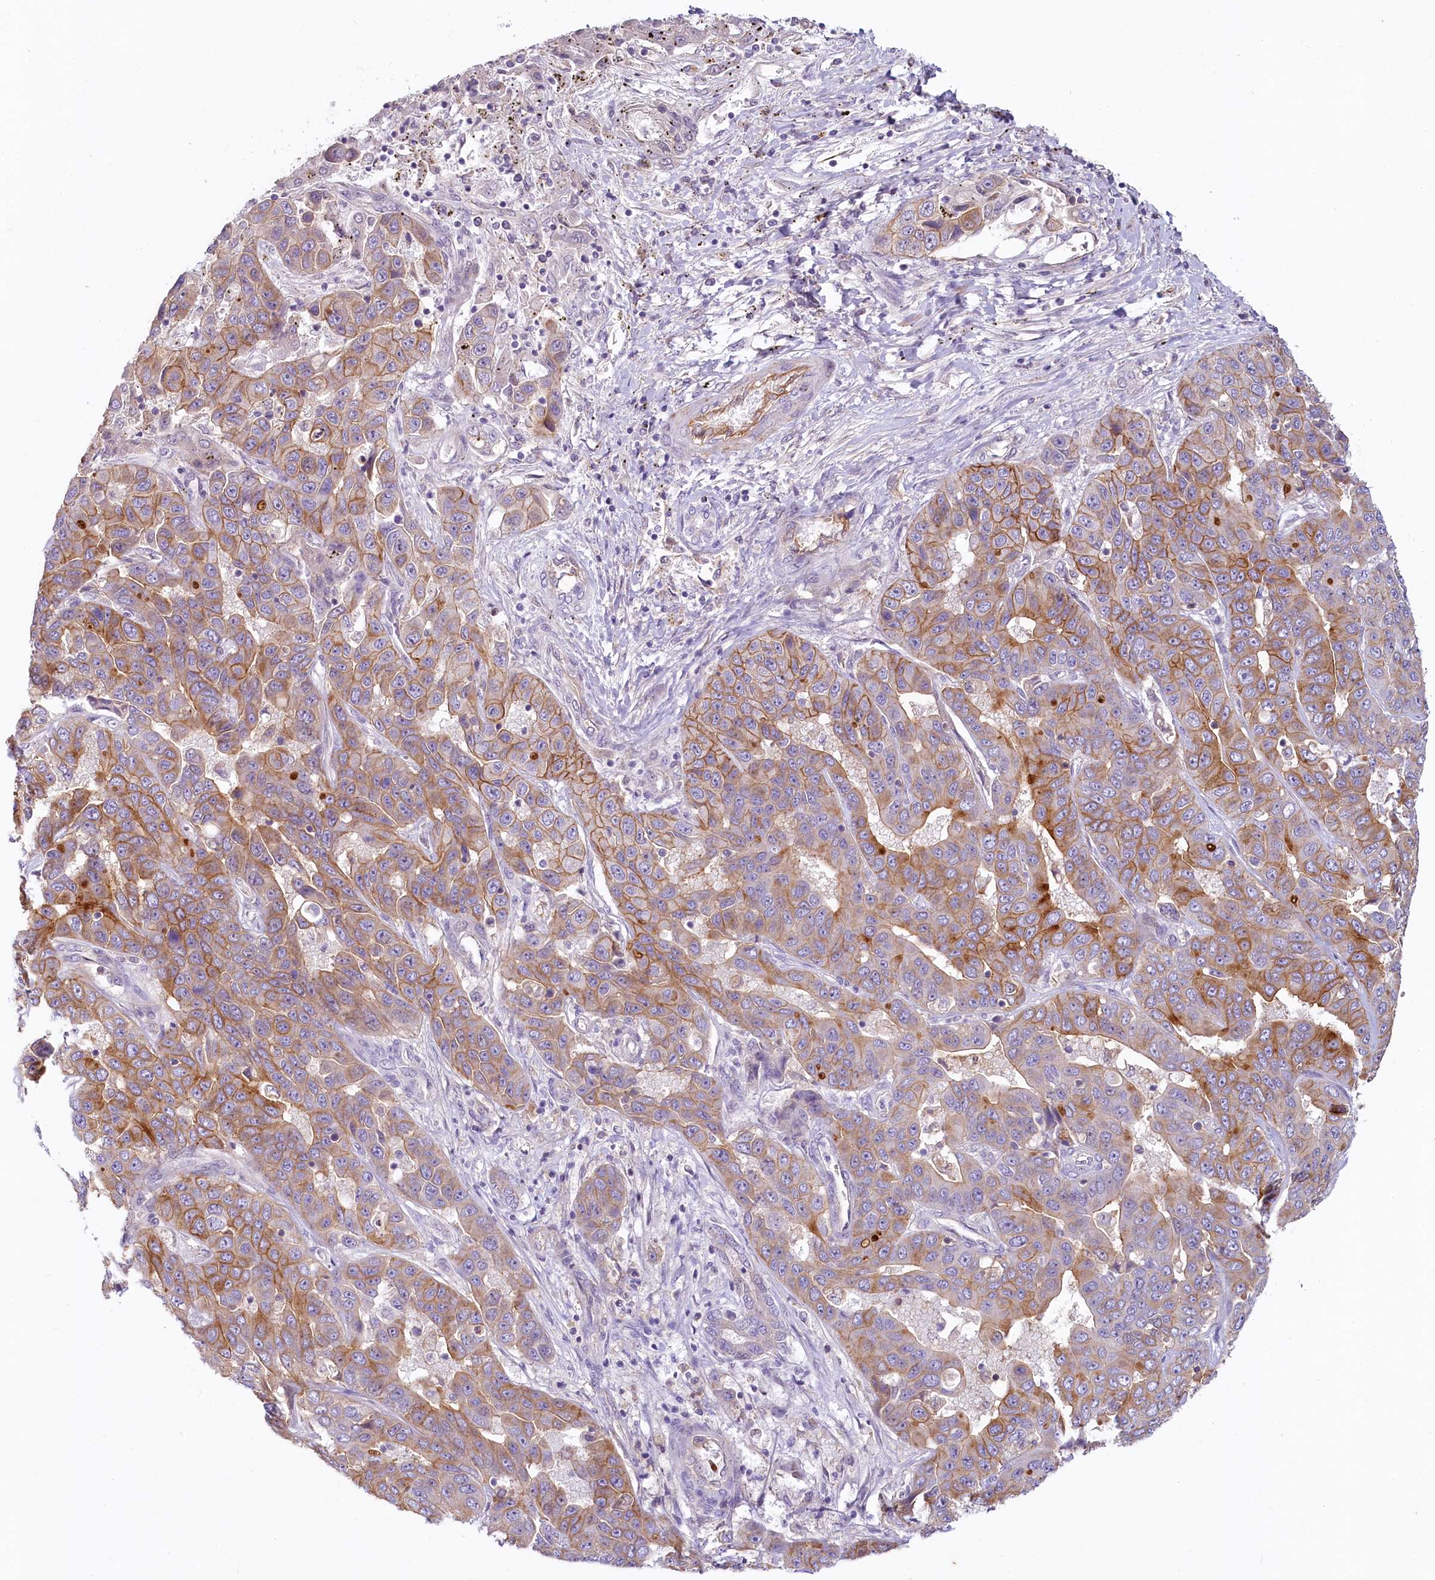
{"staining": {"intensity": "moderate", "quantity": "25%-75%", "location": "cytoplasmic/membranous"}, "tissue": "liver cancer", "cell_type": "Tumor cells", "image_type": "cancer", "snomed": [{"axis": "morphology", "description": "Cholangiocarcinoma"}, {"axis": "topography", "description": "Liver"}], "caption": "Moderate cytoplasmic/membranous staining for a protein is present in about 25%-75% of tumor cells of liver cancer using immunohistochemistry (IHC).", "gene": "PROCR", "patient": {"sex": "female", "age": 52}}